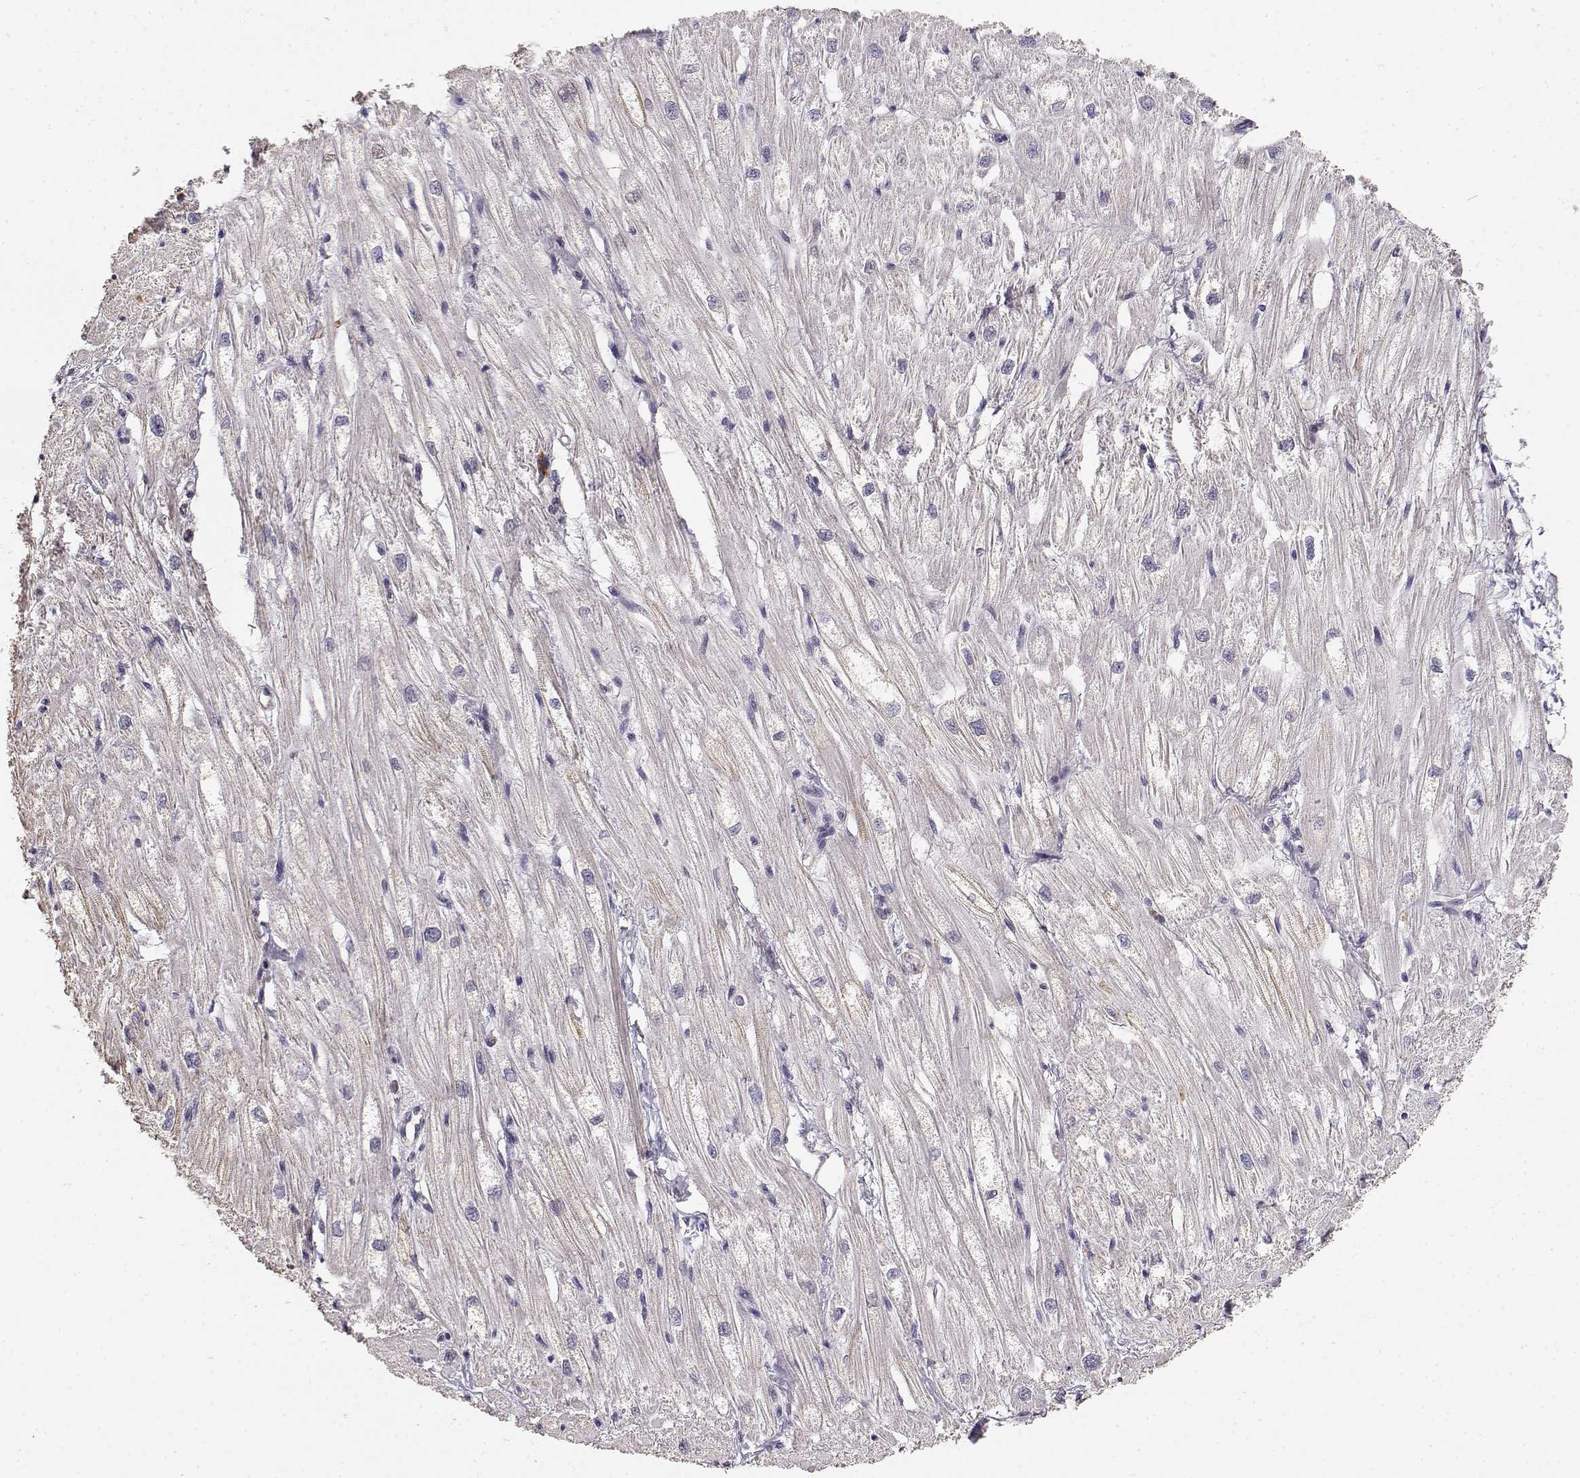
{"staining": {"intensity": "negative", "quantity": "none", "location": "none"}, "tissue": "heart muscle", "cell_type": "Cardiomyocytes", "image_type": "normal", "snomed": [{"axis": "morphology", "description": "Normal tissue, NOS"}, {"axis": "topography", "description": "Heart"}], "caption": "A histopathology image of human heart muscle is negative for staining in cardiomyocytes. (Immunohistochemistry (ihc), brightfield microscopy, high magnification).", "gene": "TNFRSF10C", "patient": {"sex": "male", "age": 61}}